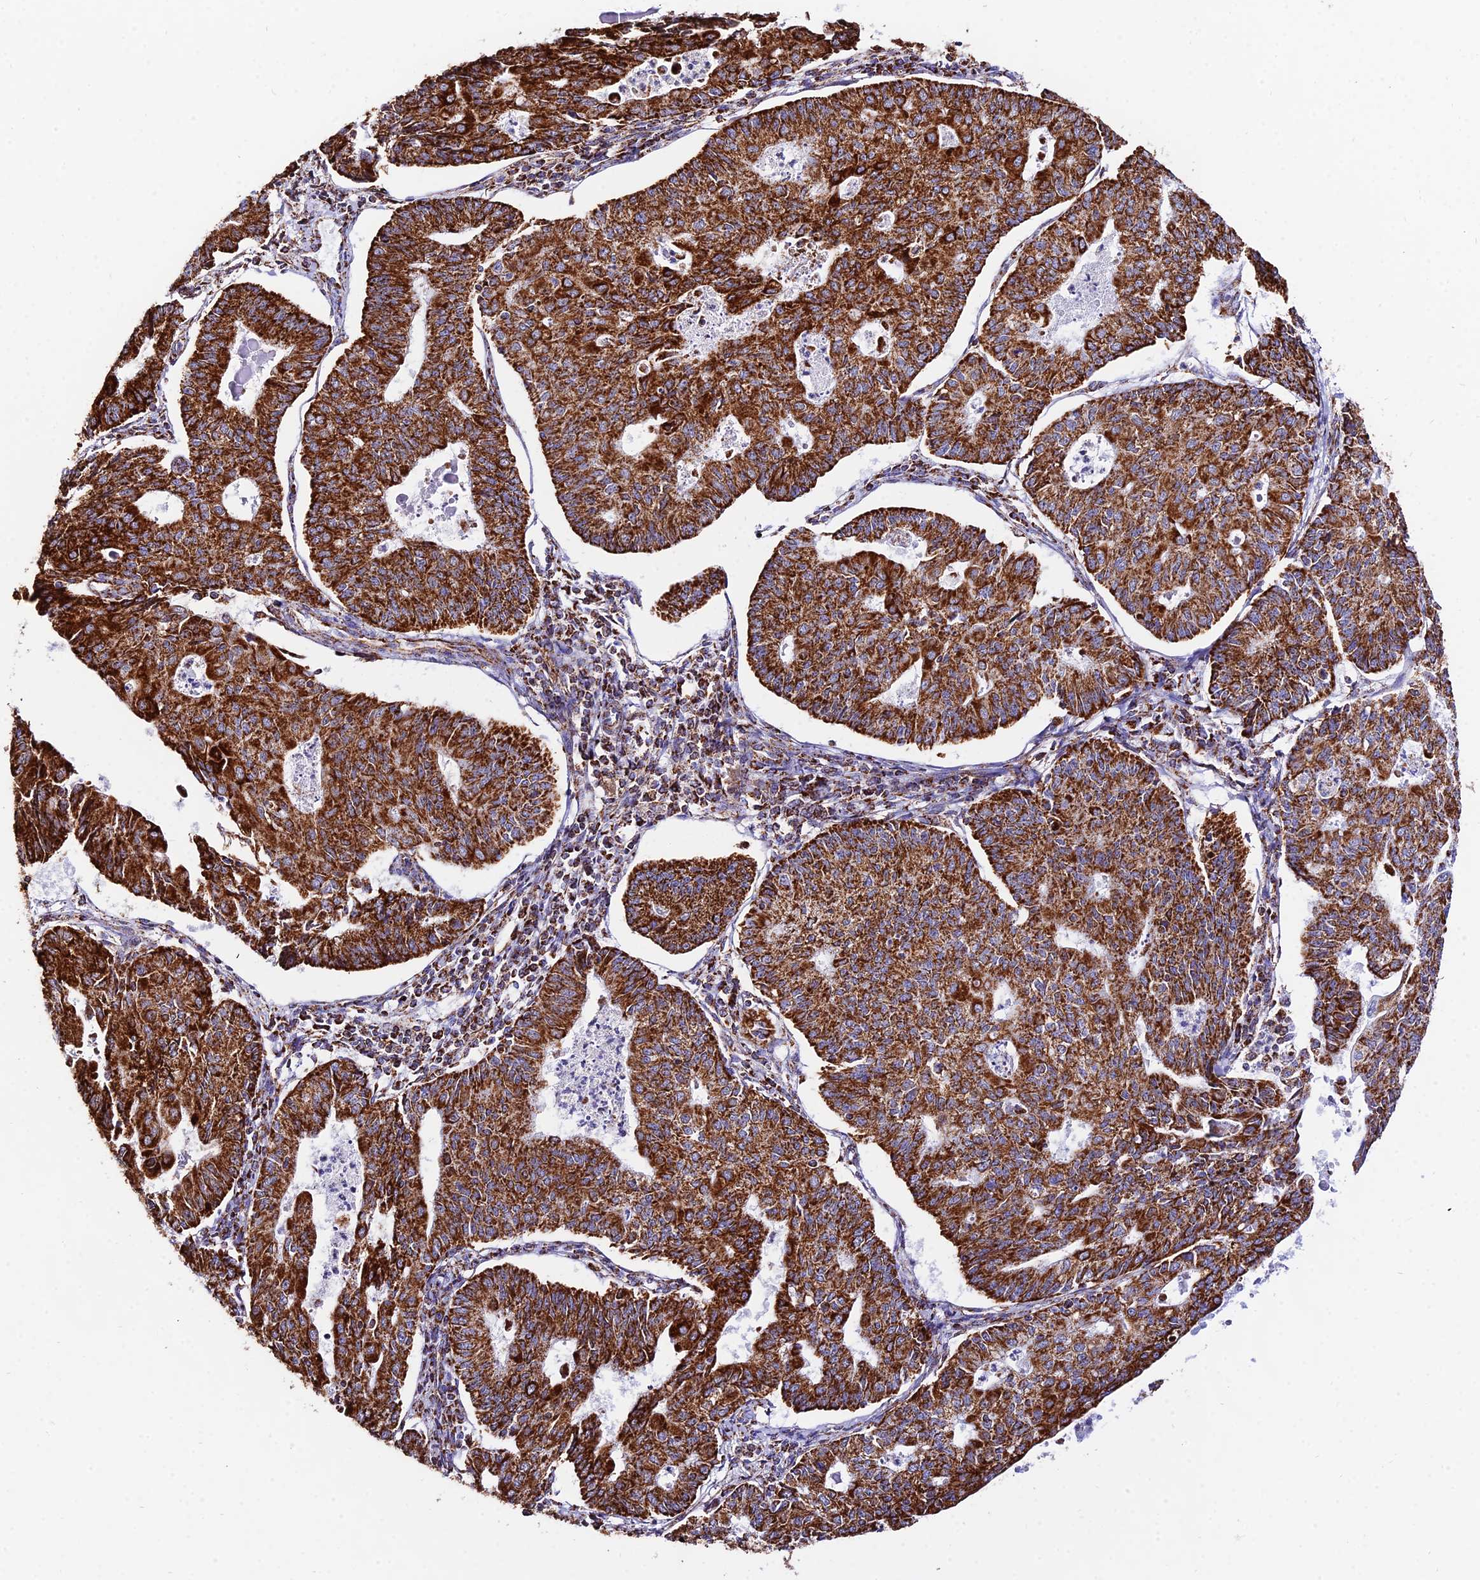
{"staining": {"intensity": "strong", "quantity": ">75%", "location": "cytoplasmic/membranous"}, "tissue": "endometrial cancer", "cell_type": "Tumor cells", "image_type": "cancer", "snomed": [{"axis": "morphology", "description": "Adenocarcinoma, NOS"}, {"axis": "topography", "description": "Endometrium"}], "caption": "High-magnification brightfield microscopy of endometrial adenocarcinoma stained with DAB (3,3'-diaminobenzidine) (brown) and counterstained with hematoxylin (blue). tumor cells exhibit strong cytoplasmic/membranous positivity is identified in approximately>75% of cells. (DAB = brown stain, brightfield microscopy at high magnification).", "gene": "ATP5PD", "patient": {"sex": "female", "age": 56}}